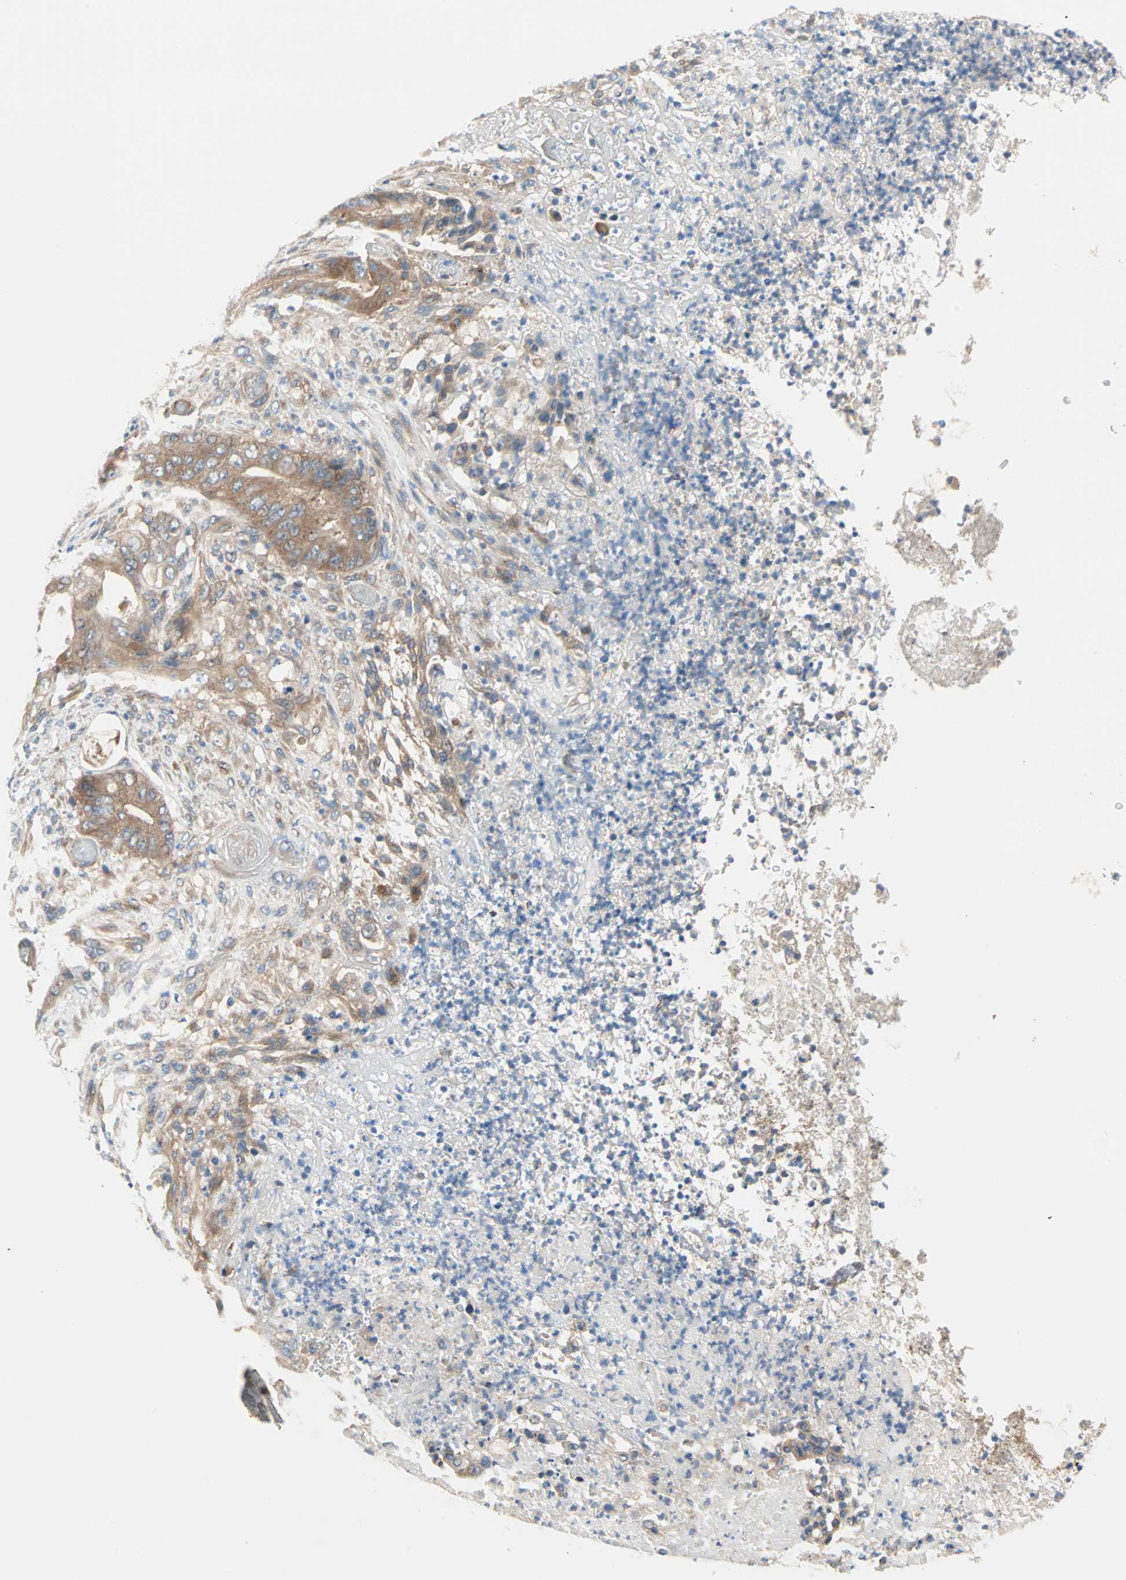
{"staining": {"intensity": "moderate", "quantity": ">75%", "location": "cytoplasmic/membranous"}, "tissue": "stomach cancer", "cell_type": "Tumor cells", "image_type": "cancer", "snomed": [{"axis": "morphology", "description": "Adenocarcinoma, NOS"}, {"axis": "topography", "description": "Stomach"}], "caption": "A photomicrograph of human stomach cancer (adenocarcinoma) stained for a protein shows moderate cytoplasmic/membranous brown staining in tumor cells. (Stains: DAB (3,3'-diaminobenzidine) in brown, nuclei in blue, Microscopy: brightfield microscopy at high magnification).", "gene": "PDE8A", "patient": {"sex": "female", "age": 73}}